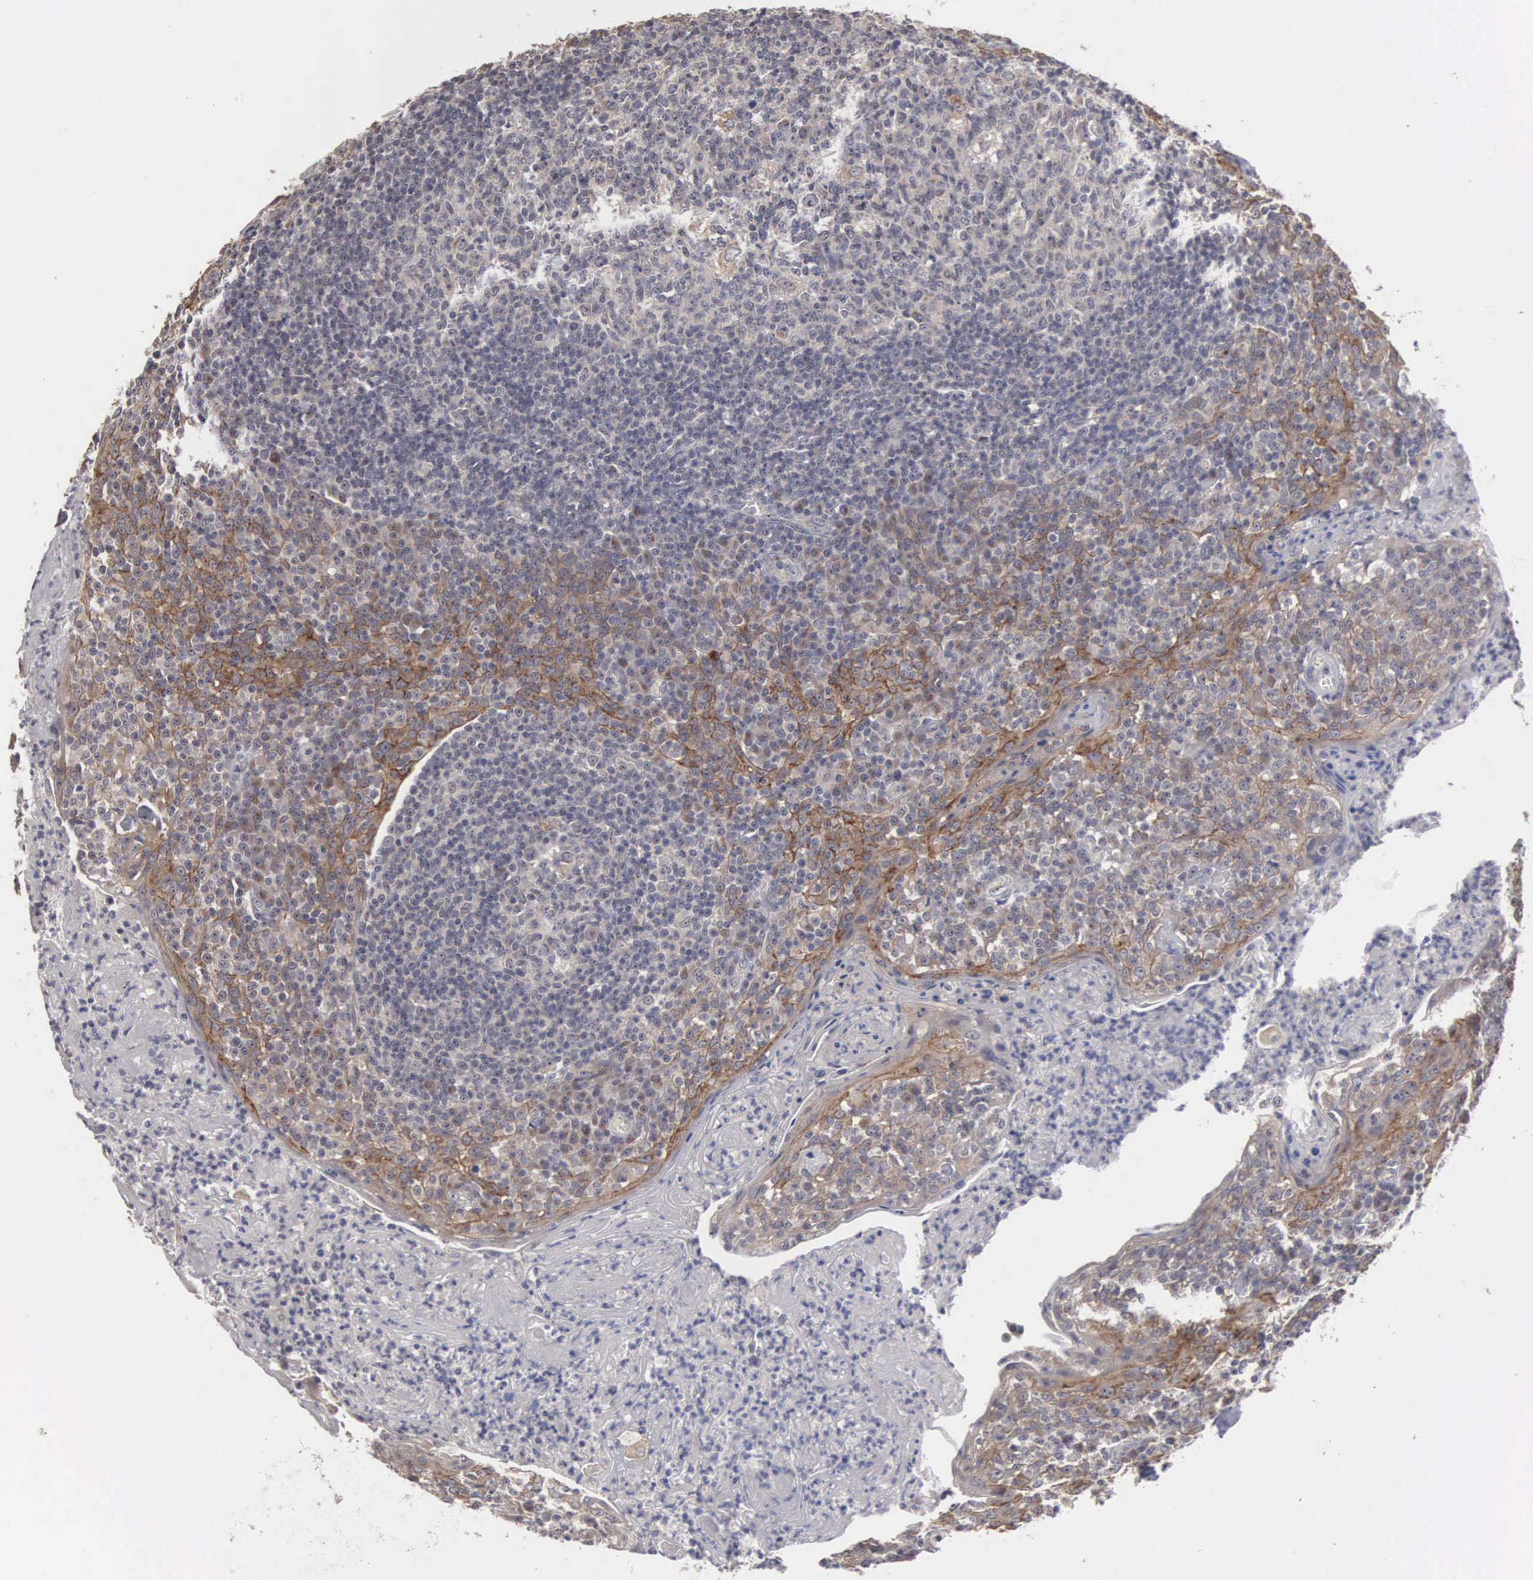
{"staining": {"intensity": "weak", "quantity": "<25%", "location": "cytoplasmic/membranous"}, "tissue": "tonsil", "cell_type": "Germinal center cells", "image_type": "normal", "snomed": [{"axis": "morphology", "description": "Normal tissue, NOS"}, {"axis": "topography", "description": "Tonsil"}], "caption": "Immunohistochemical staining of normal human tonsil shows no significant positivity in germinal center cells. (DAB (3,3'-diaminobenzidine) IHC, high magnification).", "gene": "AMN", "patient": {"sex": "male", "age": 6}}